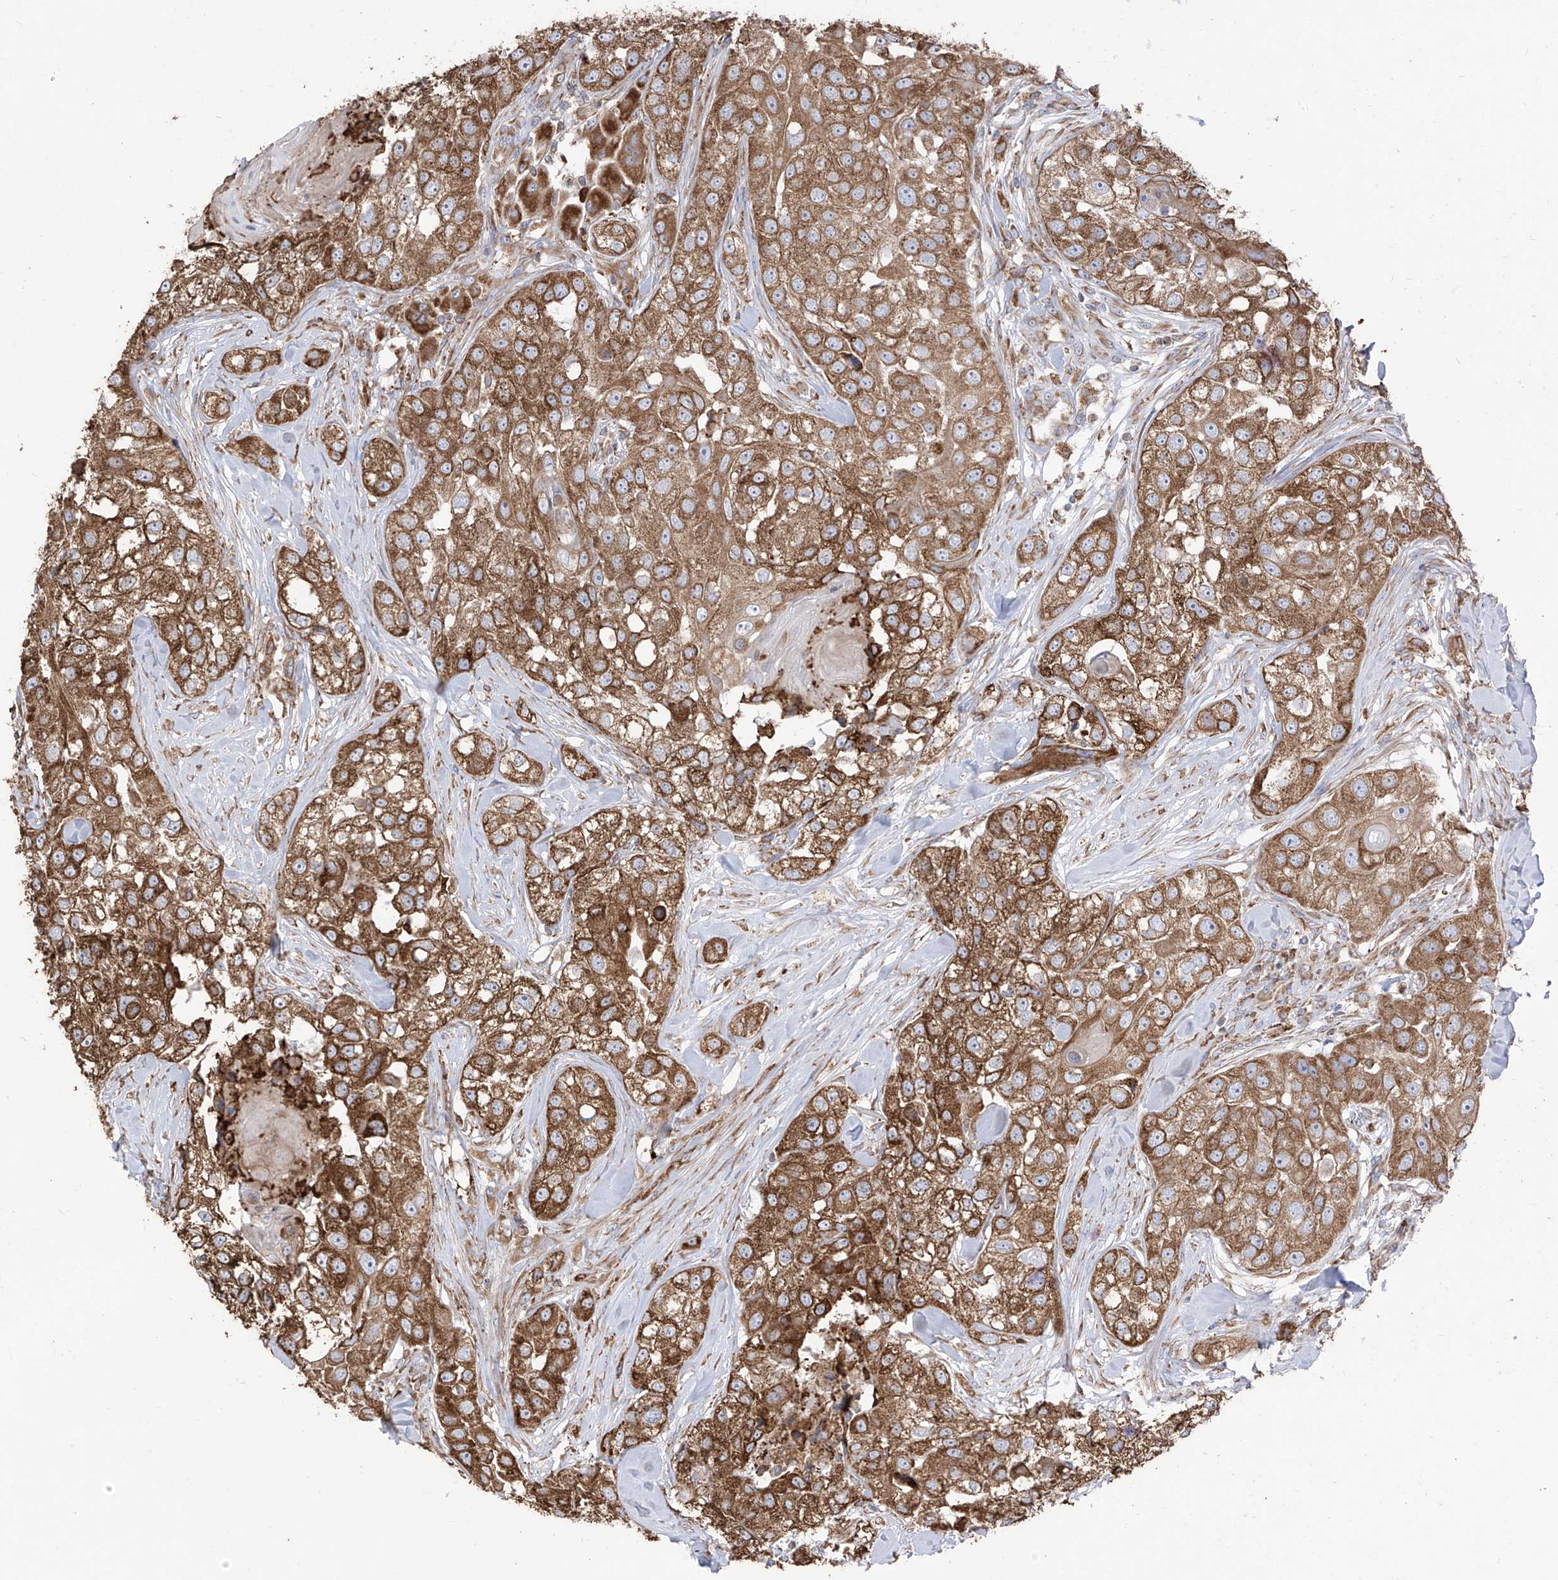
{"staining": {"intensity": "moderate", "quantity": ">75%", "location": "cytoplasmic/membranous"}, "tissue": "head and neck cancer", "cell_type": "Tumor cells", "image_type": "cancer", "snomed": [{"axis": "morphology", "description": "Normal tissue, NOS"}, {"axis": "morphology", "description": "Squamous cell carcinoma, NOS"}, {"axis": "topography", "description": "Skeletal muscle"}, {"axis": "topography", "description": "Head-Neck"}], "caption": "Immunohistochemical staining of head and neck cancer reveals moderate cytoplasmic/membranous protein expression in about >75% of tumor cells.", "gene": "PDIA6", "patient": {"sex": "male", "age": 51}}